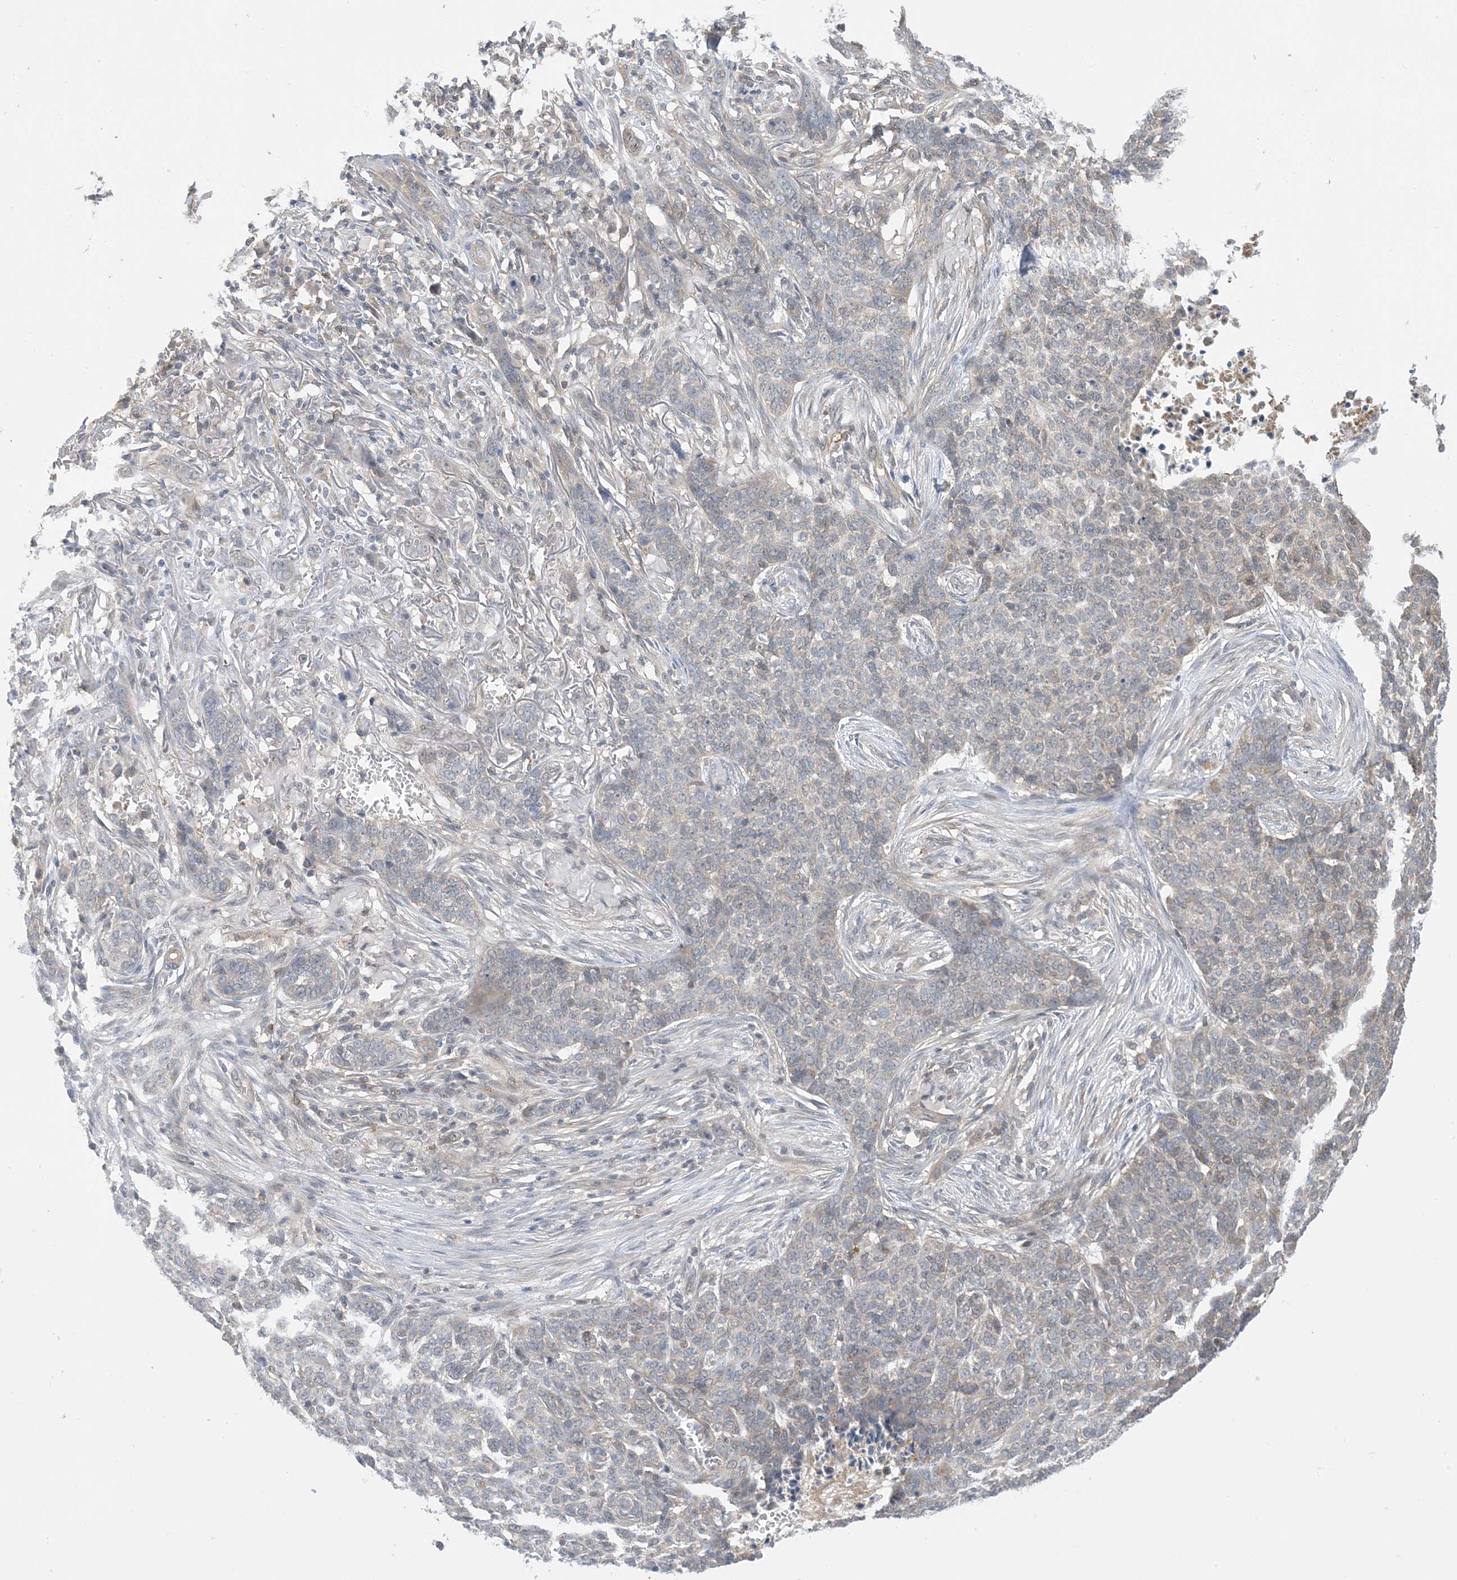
{"staining": {"intensity": "negative", "quantity": "none", "location": "none"}, "tissue": "skin cancer", "cell_type": "Tumor cells", "image_type": "cancer", "snomed": [{"axis": "morphology", "description": "Basal cell carcinoma"}, {"axis": "topography", "description": "Skin"}], "caption": "High power microscopy photomicrograph of an immunohistochemistry histopathology image of skin cancer (basal cell carcinoma), revealing no significant staining in tumor cells. (IHC, brightfield microscopy, high magnification).", "gene": "WDR26", "patient": {"sex": "male", "age": 85}}